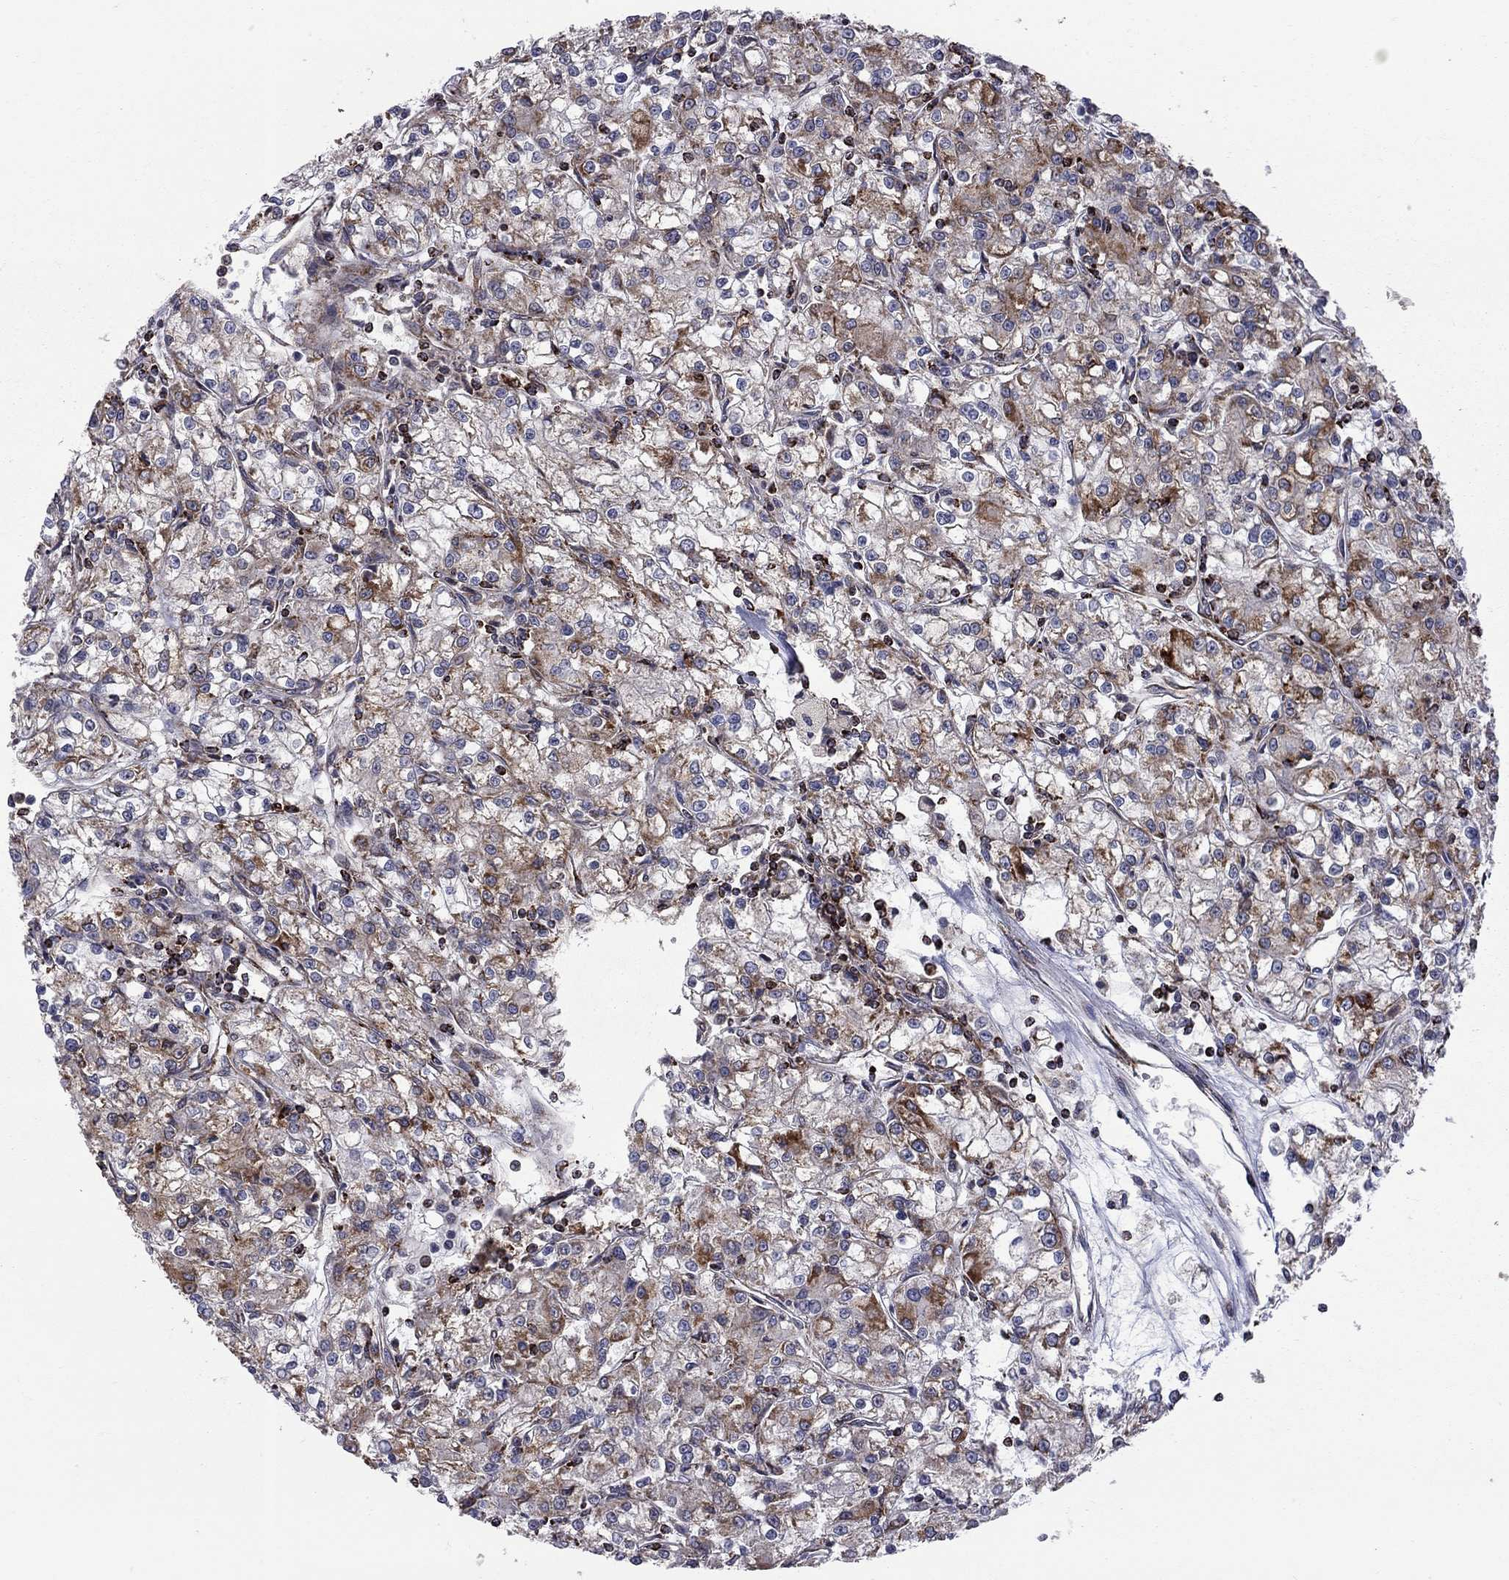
{"staining": {"intensity": "moderate", "quantity": "25%-75%", "location": "cytoplasmic/membranous"}, "tissue": "renal cancer", "cell_type": "Tumor cells", "image_type": "cancer", "snomed": [{"axis": "morphology", "description": "Adenocarcinoma, NOS"}, {"axis": "topography", "description": "Kidney"}], "caption": "An image of human renal cancer stained for a protein shows moderate cytoplasmic/membranous brown staining in tumor cells.", "gene": "CLPTM1", "patient": {"sex": "female", "age": 59}}